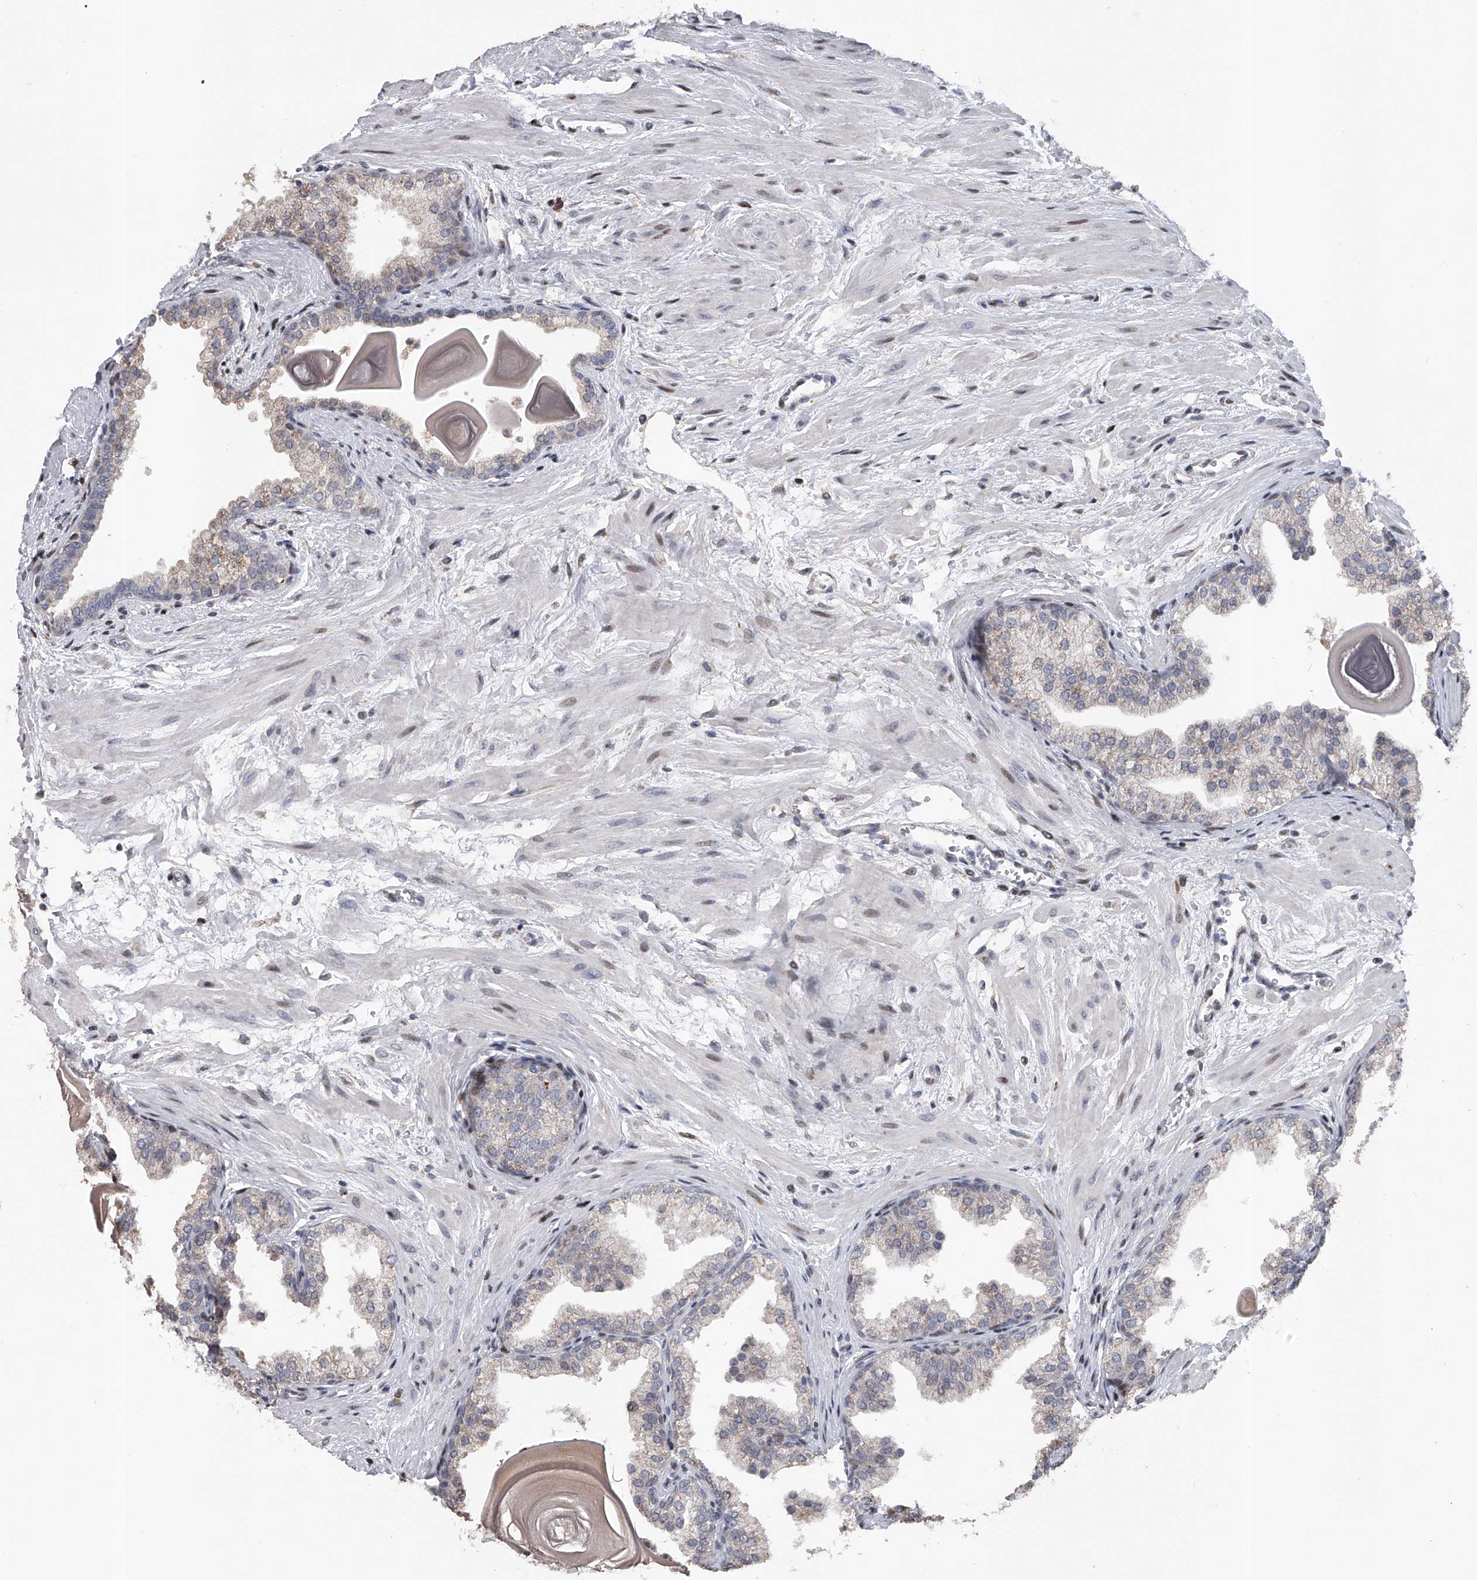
{"staining": {"intensity": "negative", "quantity": "none", "location": "none"}, "tissue": "prostate", "cell_type": "Glandular cells", "image_type": "normal", "snomed": [{"axis": "morphology", "description": "Normal tissue, NOS"}, {"axis": "topography", "description": "Prostate"}], "caption": "The image displays no staining of glandular cells in benign prostate. (DAB (3,3'-diaminobenzidine) immunohistochemistry, high magnification).", "gene": "RWDD2A", "patient": {"sex": "male", "age": 48}}